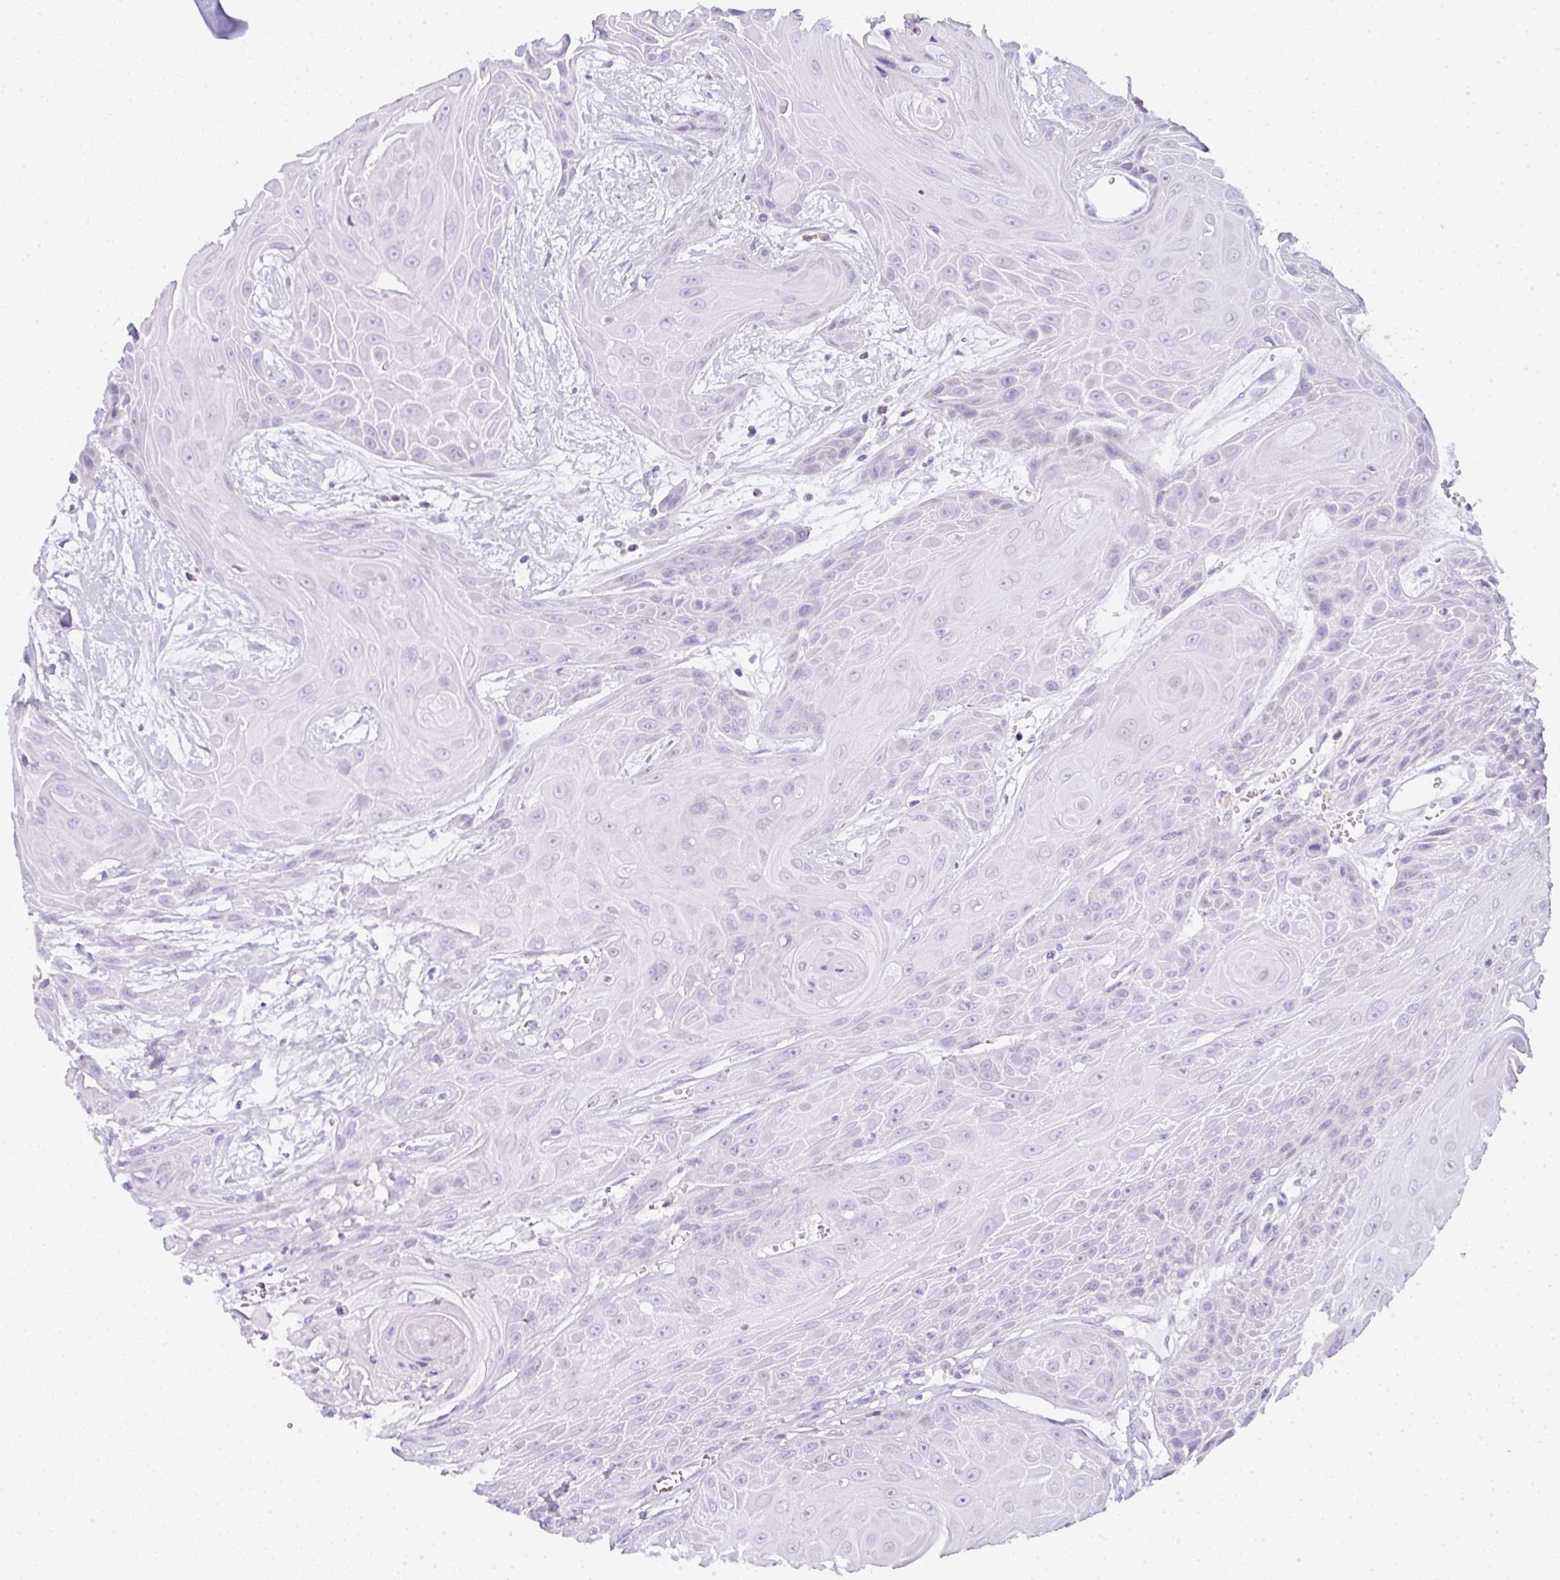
{"staining": {"intensity": "negative", "quantity": "none", "location": "none"}, "tissue": "head and neck cancer", "cell_type": "Tumor cells", "image_type": "cancer", "snomed": [{"axis": "morphology", "description": "Squamous cell carcinoma, NOS"}, {"axis": "topography", "description": "Head-Neck"}], "caption": "Immunohistochemical staining of human squamous cell carcinoma (head and neck) reveals no significant positivity in tumor cells.", "gene": "LPAR4", "patient": {"sex": "female", "age": 73}}